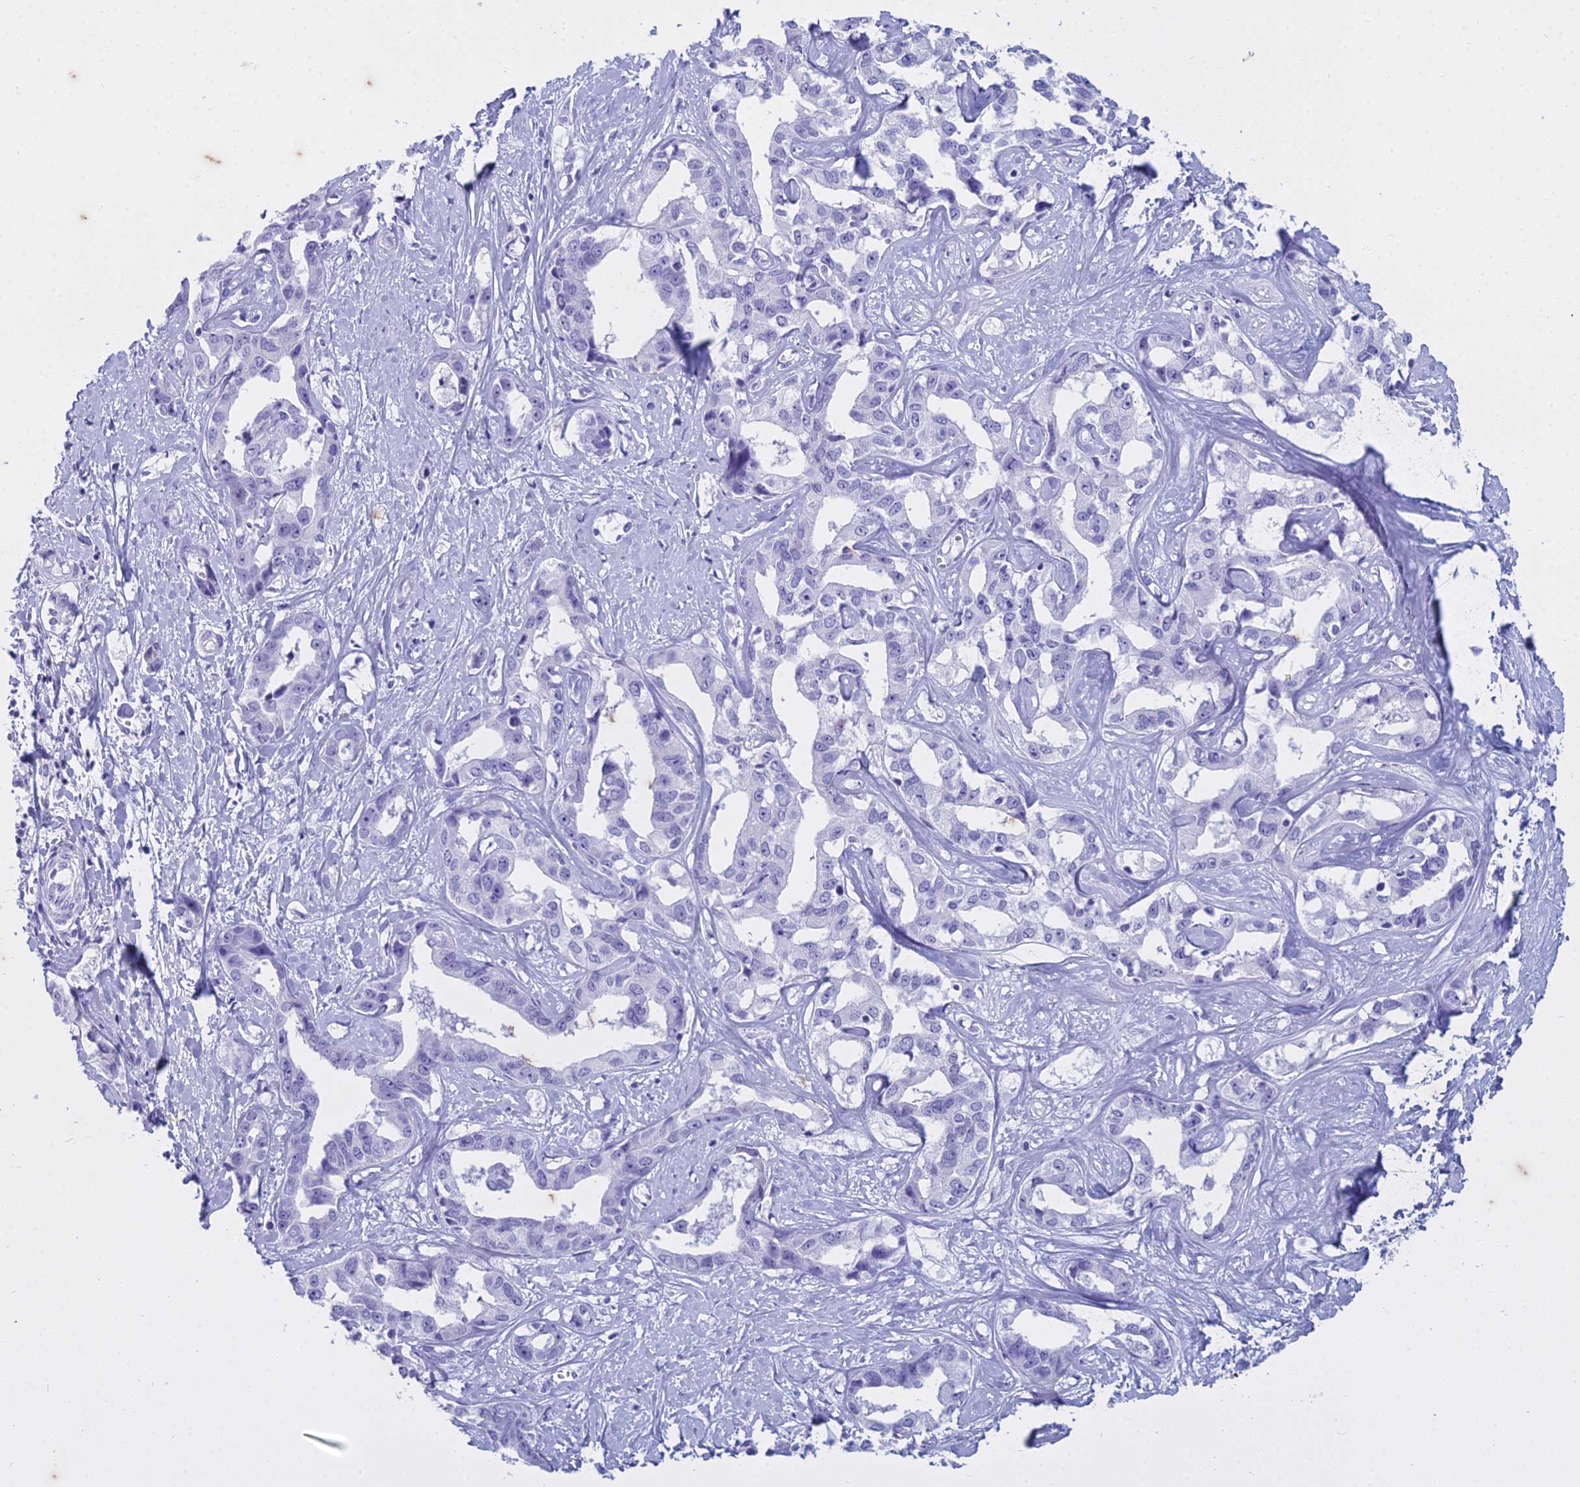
{"staining": {"intensity": "negative", "quantity": "none", "location": "none"}, "tissue": "liver cancer", "cell_type": "Tumor cells", "image_type": "cancer", "snomed": [{"axis": "morphology", "description": "Cholangiocarcinoma"}, {"axis": "topography", "description": "Liver"}], "caption": "Tumor cells show no significant expression in liver cancer (cholangiocarcinoma).", "gene": "HMGB4", "patient": {"sex": "male", "age": 59}}